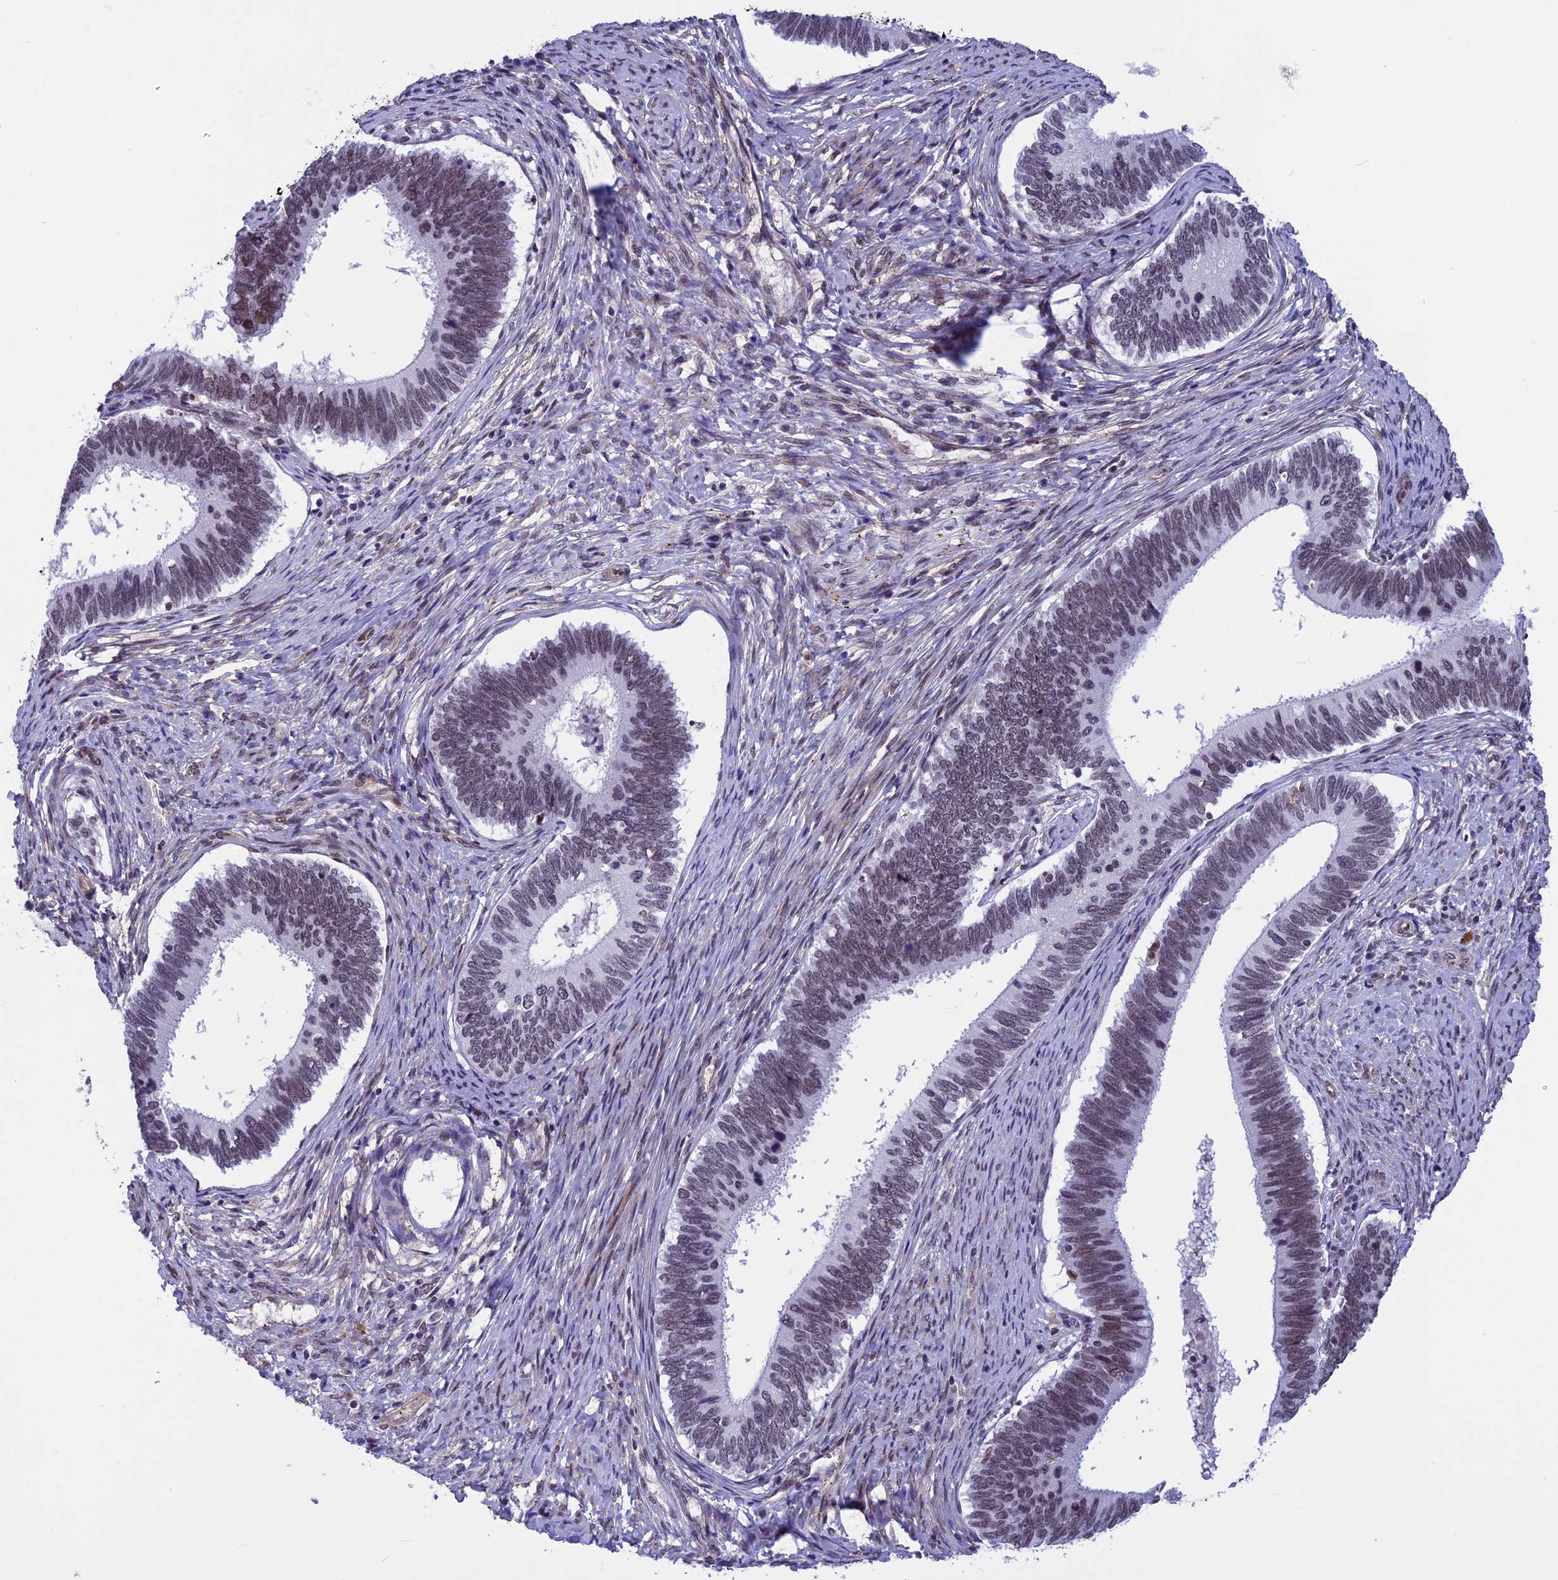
{"staining": {"intensity": "moderate", "quantity": "25%-75%", "location": "nuclear"}, "tissue": "cervical cancer", "cell_type": "Tumor cells", "image_type": "cancer", "snomed": [{"axis": "morphology", "description": "Adenocarcinoma, NOS"}, {"axis": "topography", "description": "Cervix"}], "caption": "The immunohistochemical stain highlights moderate nuclear expression in tumor cells of cervical cancer (adenocarcinoma) tissue.", "gene": "NIPBL", "patient": {"sex": "female", "age": 42}}